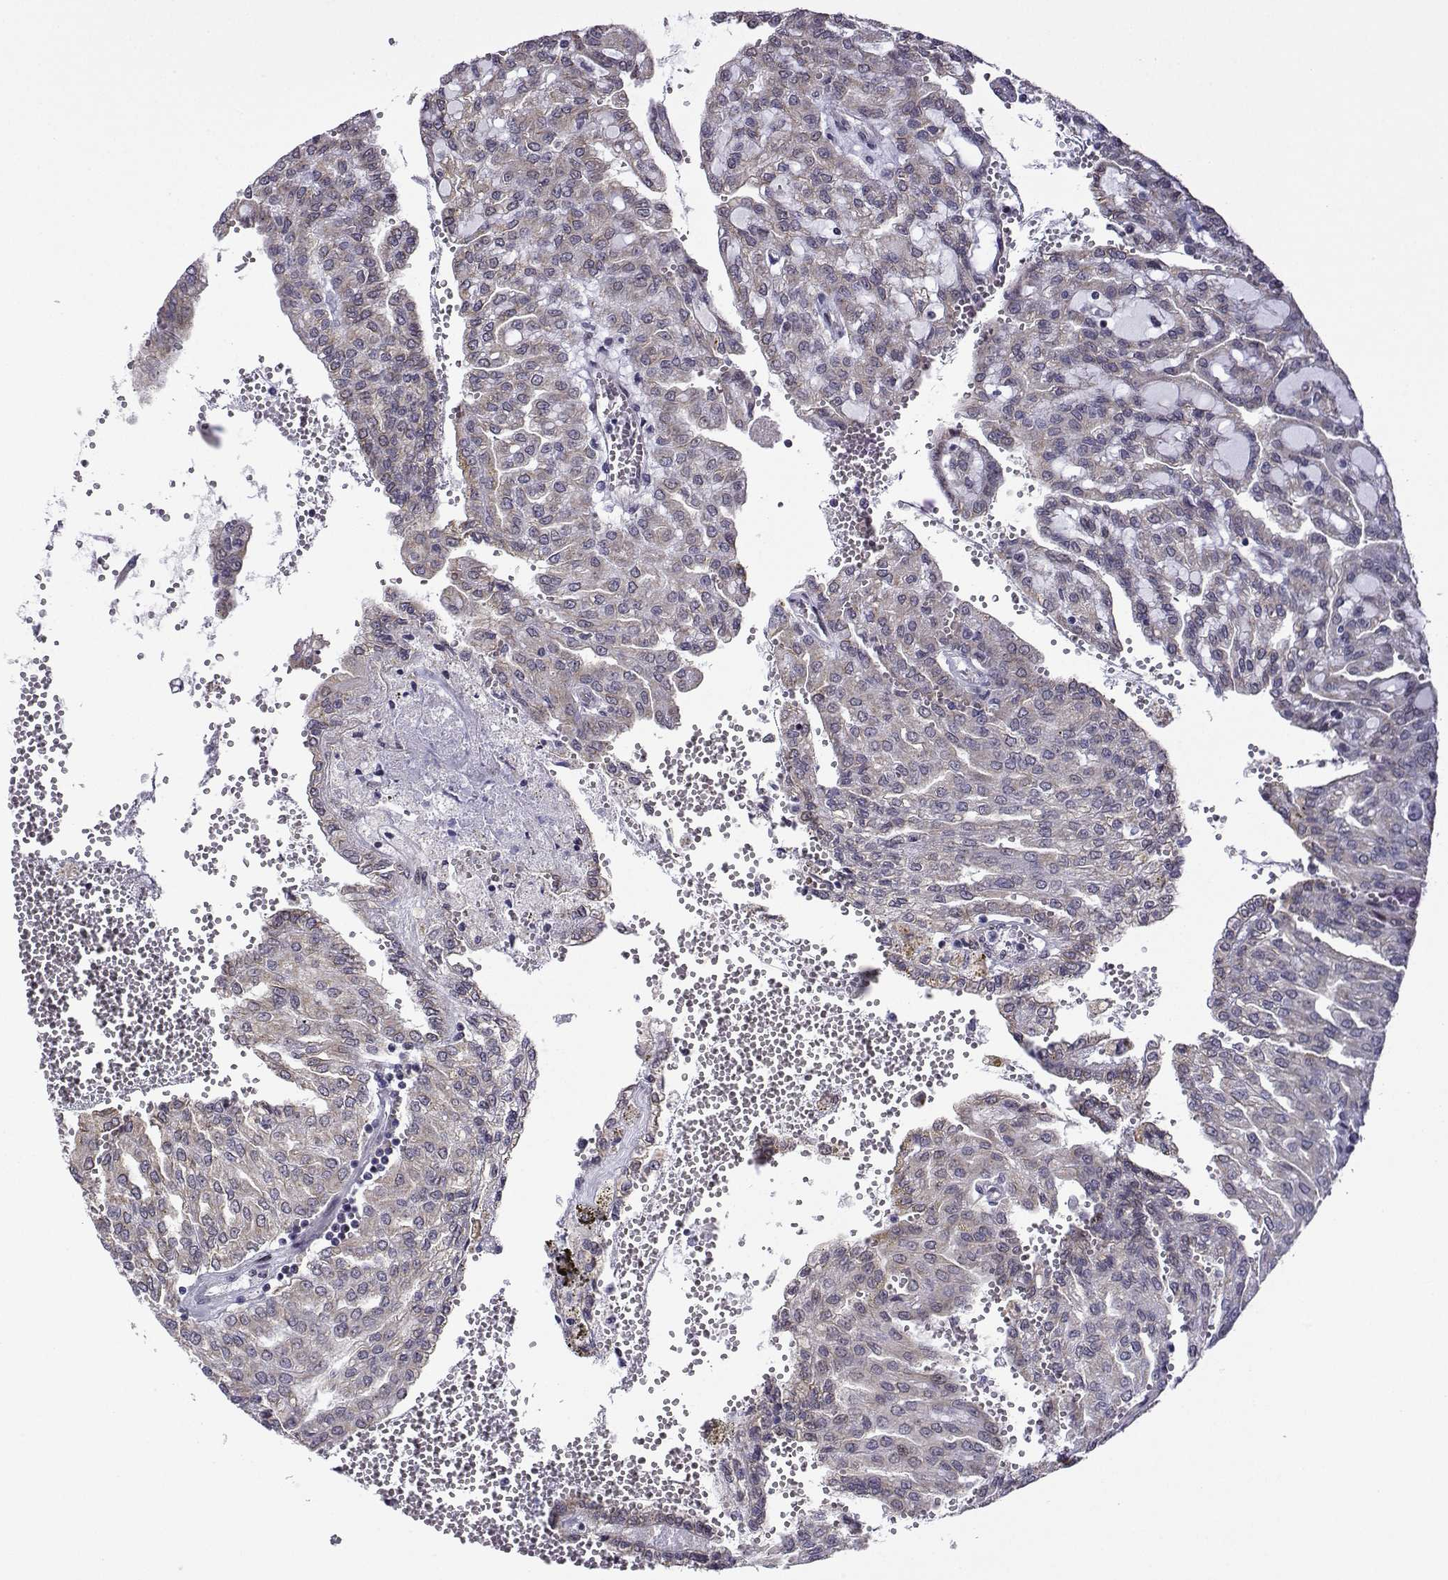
{"staining": {"intensity": "weak", "quantity": ">75%", "location": "cytoplasmic/membranous"}, "tissue": "renal cancer", "cell_type": "Tumor cells", "image_type": "cancer", "snomed": [{"axis": "morphology", "description": "Adenocarcinoma, NOS"}, {"axis": "topography", "description": "Kidney"}], "caption": "This is an image of IHC staining of adenocarcinoma (renal), which shows weak expression in the cytoplasmic/membranous of tumor cells.", "gene": "FGF3", "patient": {"sex": "male", "age": 63}}